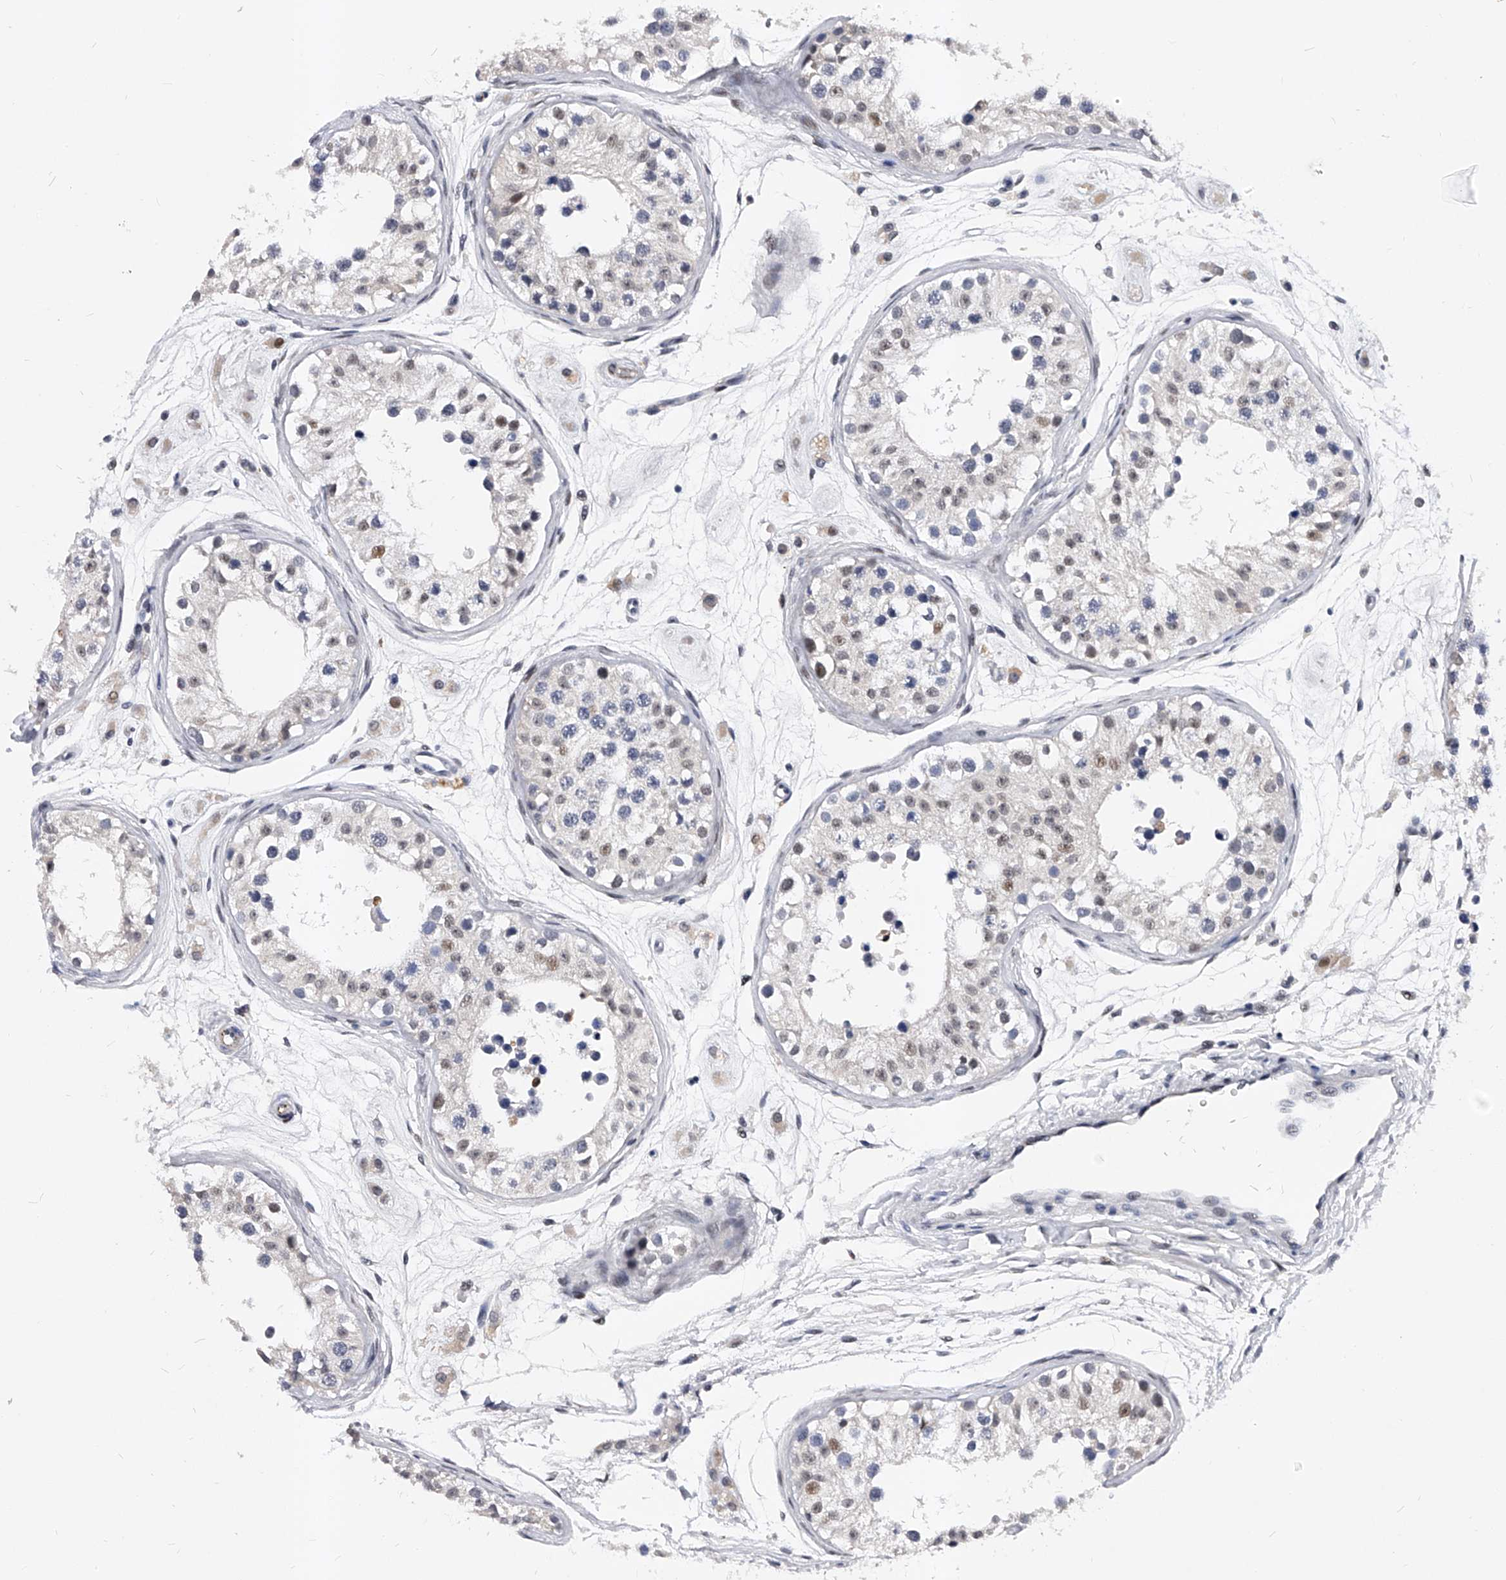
{"staining": {"intensity": "moderate", "quantity": "<25%", "location": "cytoplasmic/membranous,nuclear"}, "tissue": "testis", "cell_type": "Cells in seminiferous ducts", "image_type": "normal", "snomed": [{"axis": "morphology", "description": "Normal tissue, NOS"}, {"axis": "morphology", "description": "Adenocarcinoma, metastatic, NOS"}, {"axis": "topography", "description": "Testis"}], "caption": "Protein analysis of benign testis demonstrates moderate cytoplasmic/membranous,nuclear positivity in about <25% of cells in seminiferous ducts.", "gene": "TESK2", "patient": {"sex": "male", "age": 26}}